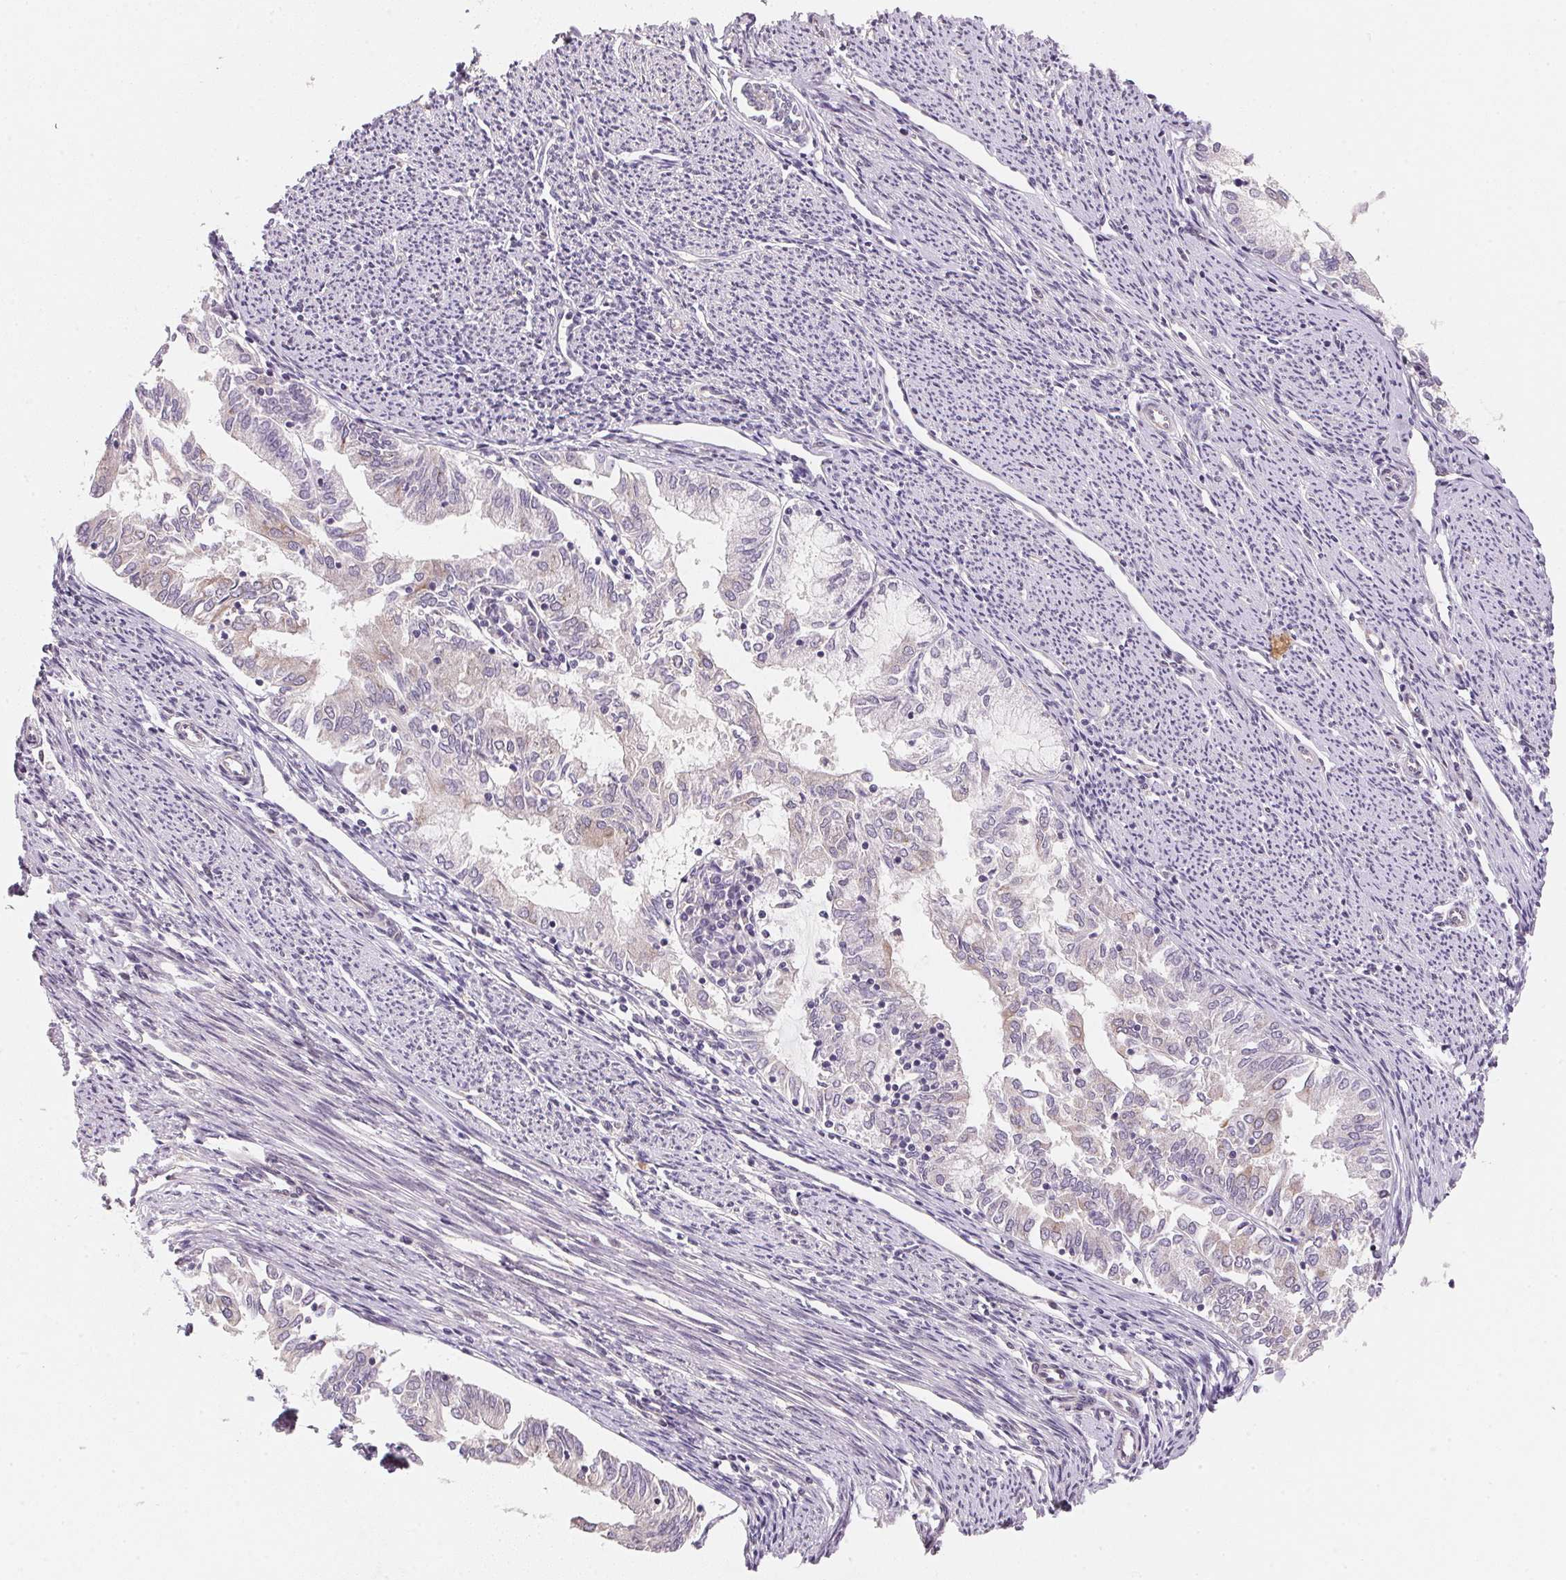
{"staining": {"intensity": "negative", "quantity": "none", "location": "none"}, "tissue": "endometrial cancer", "cell_type": "Tumor cells", "image_type": "cancer", "snomed": [{"axis": "morphology", "description": "Adenocarcinoma, NOS"}, {"axis": "topography", "description": "Endometrium"}], "caption": "Immunohistochemical staining of adenocarcinoma (endometrial) shows no significant staining in tumor cells.", "gene": "EI24", "patient": {"sex": "female", "age": 79}}